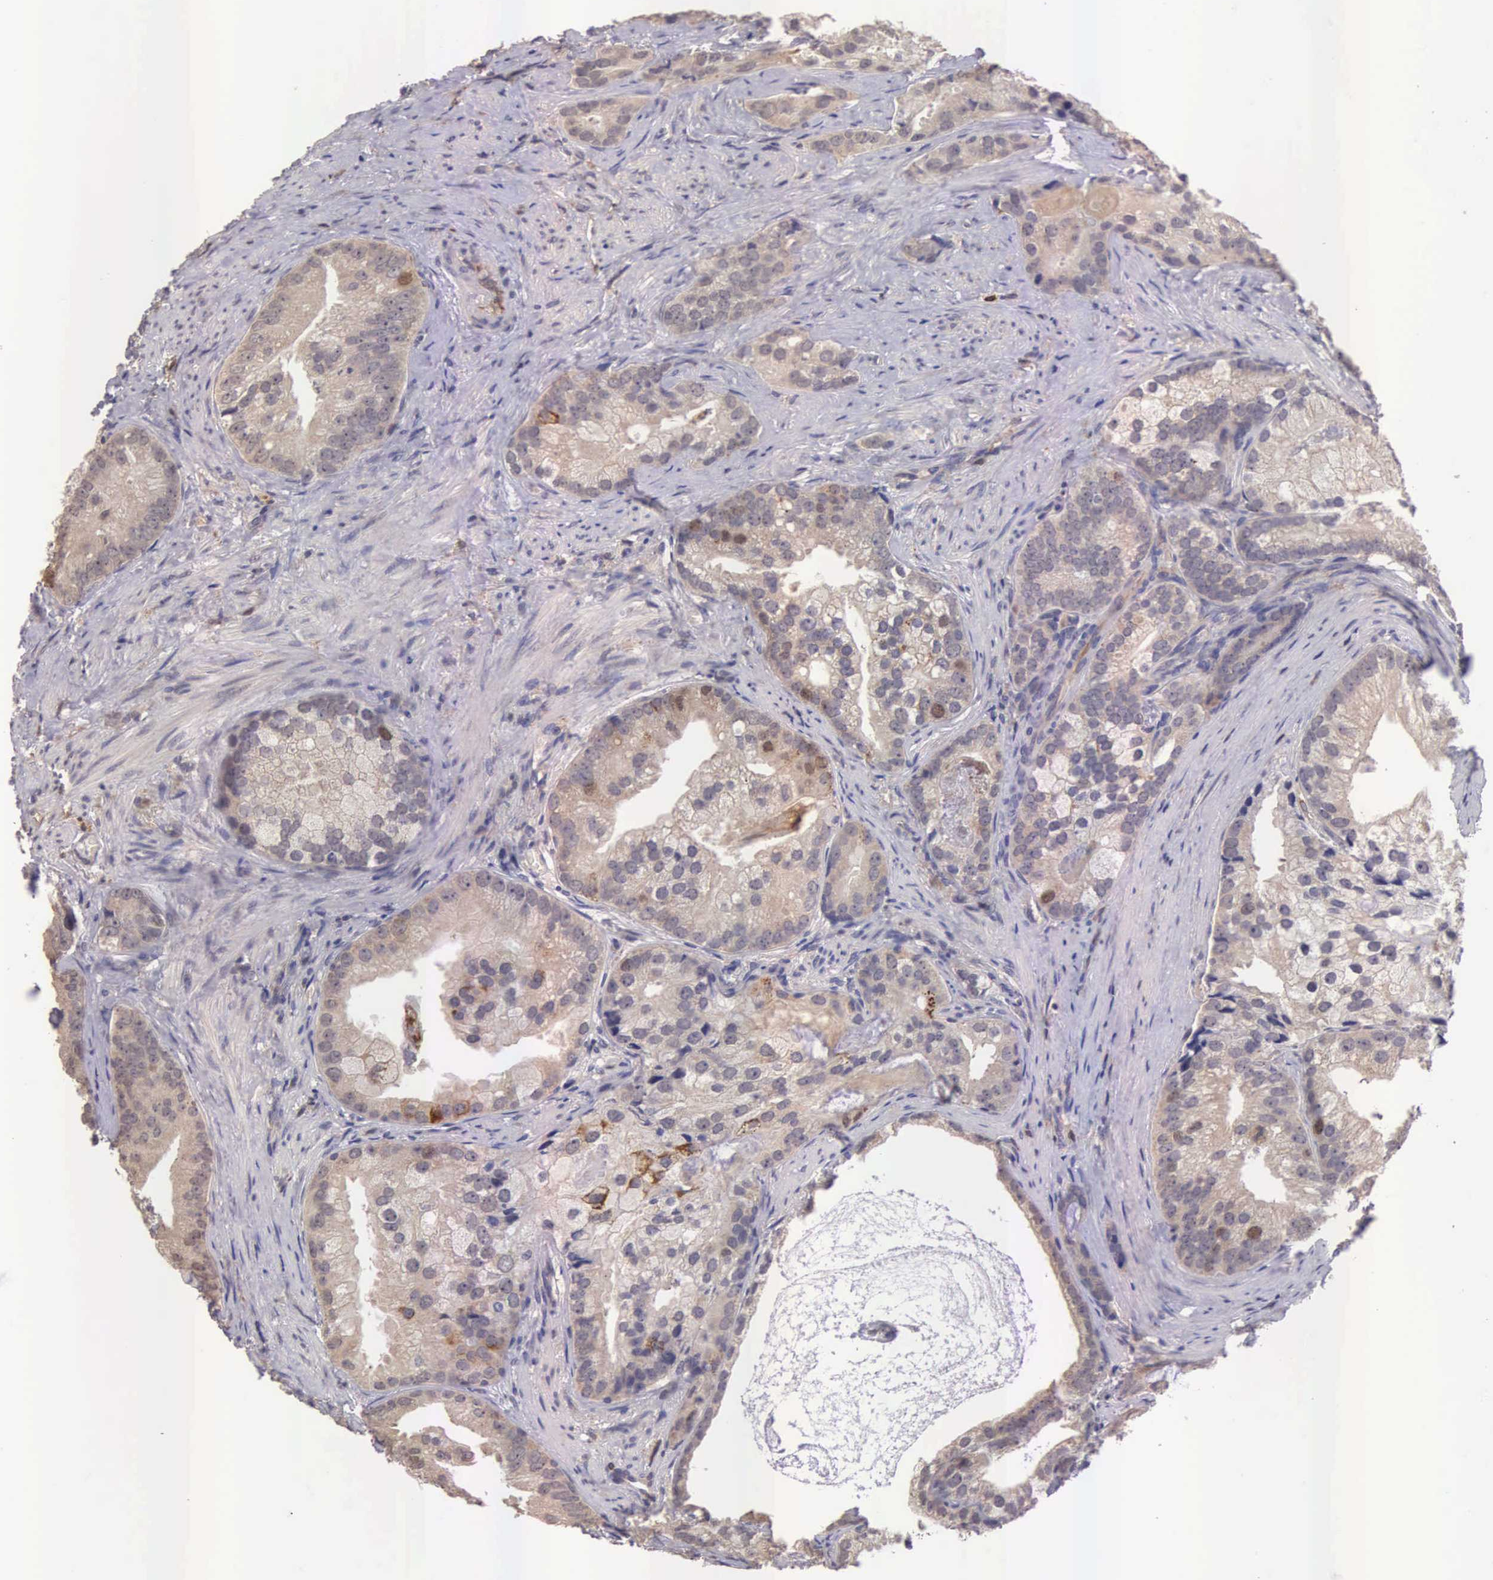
{"staining": {"intensity": "moderate", "quantity": ">75%", "location": "cytoplasmic/membranous"}, "tissue": "prostate cancer", "cell_type": "Tumor cells", "image_type": "cancer", "snomed": [{"axis": "morphology", "description": "Adenocarcinoma, Low grade"}, {"axis": "topography", "description": "Prostate"}], "caption": "The histopathology image reveals a brown stain indicating the presence of a protein in the cytoplasmic/membranous of tumor cells in prostate cancer. (IHC, brightfield microscopy, high magnification).", "gene": "CDC45", "patient": {"sex": "male", "age": 71}}